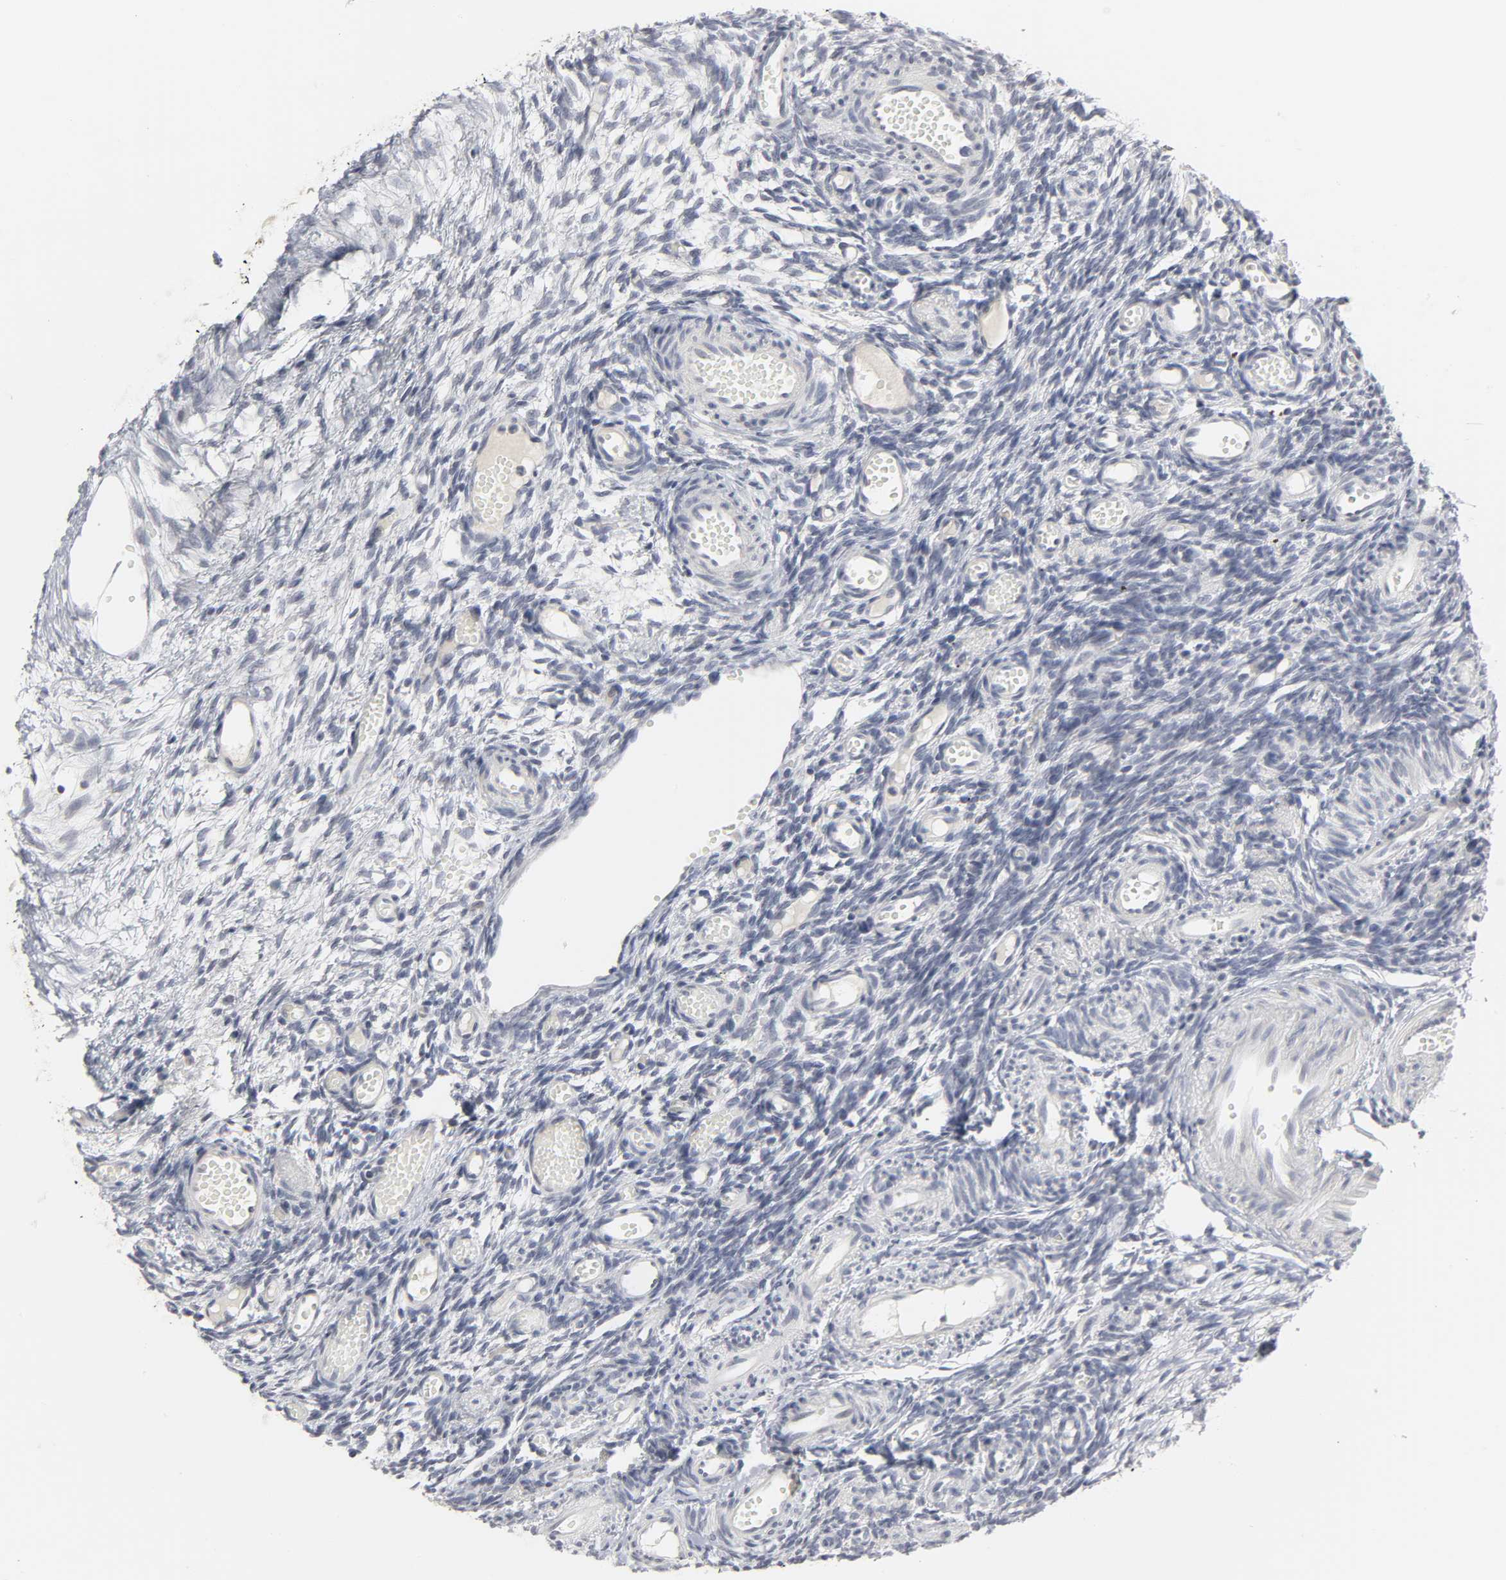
{"staining": {"intensity": "negative", "quantity": "none", "location": "none"}, "tissue": "ovary", "cell_type": "Ovarian stroma cells", "image_type": "normal", "snomed": [{"axis": "morphology", "description": "Normal tissue, NOS"}, {"axis": "topography", "description": "Ovary"}], "caption": "High magnification brightfield microscopy of normal ovary stained with DAB (brown) and counterstained with hematoxylin (blue): ovarian stroma cells show no significant staining.", "gene": "TCAP", "patient": {"sex": "female", "age": 35}}